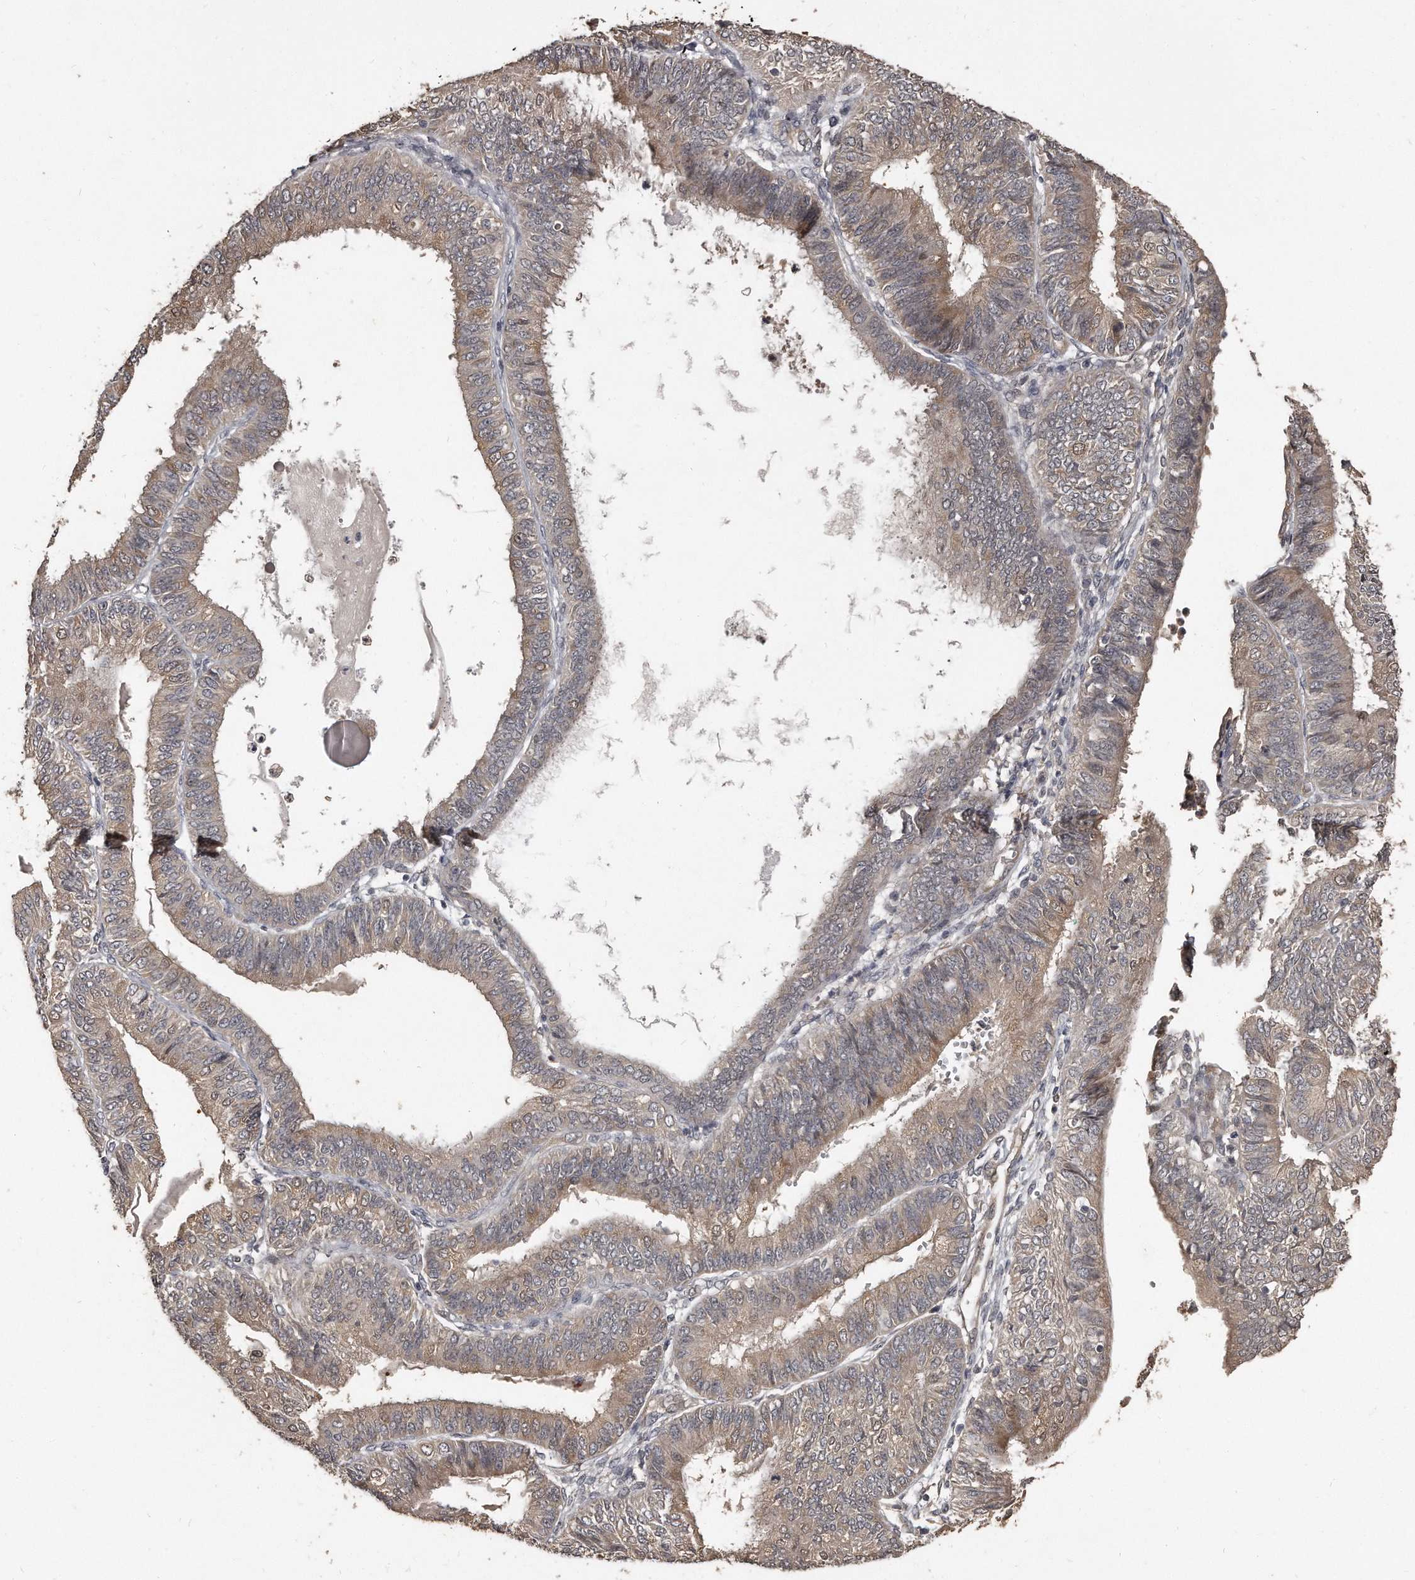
{"staining": {"intensity": "weak", "quantity": "25%-75%", "location": "cytoplasmic/membranous"}, "tissue": "endometrial cancer", "cell_type": "Tumor cells", "image_type": "cancer", "snomed": [{"axis": "morphology", "description": "Adenocarcinoma, NOS"}, {"axis": "topography", "description": "Endometrium"}], "caption": "High-magnification brightfield microscopy of endometrial adenocarcinoma stained with DAB (3,3'-diaminobenzidine) (brown) and counterstained with hematoxylin (blue). tumor cells exhibit weak cytoplasmic/membranous positivity is appreciated in approximately25%-75% of cells.", "gene": "GRB10", "patient": {"sex": "female", "age": 58}}